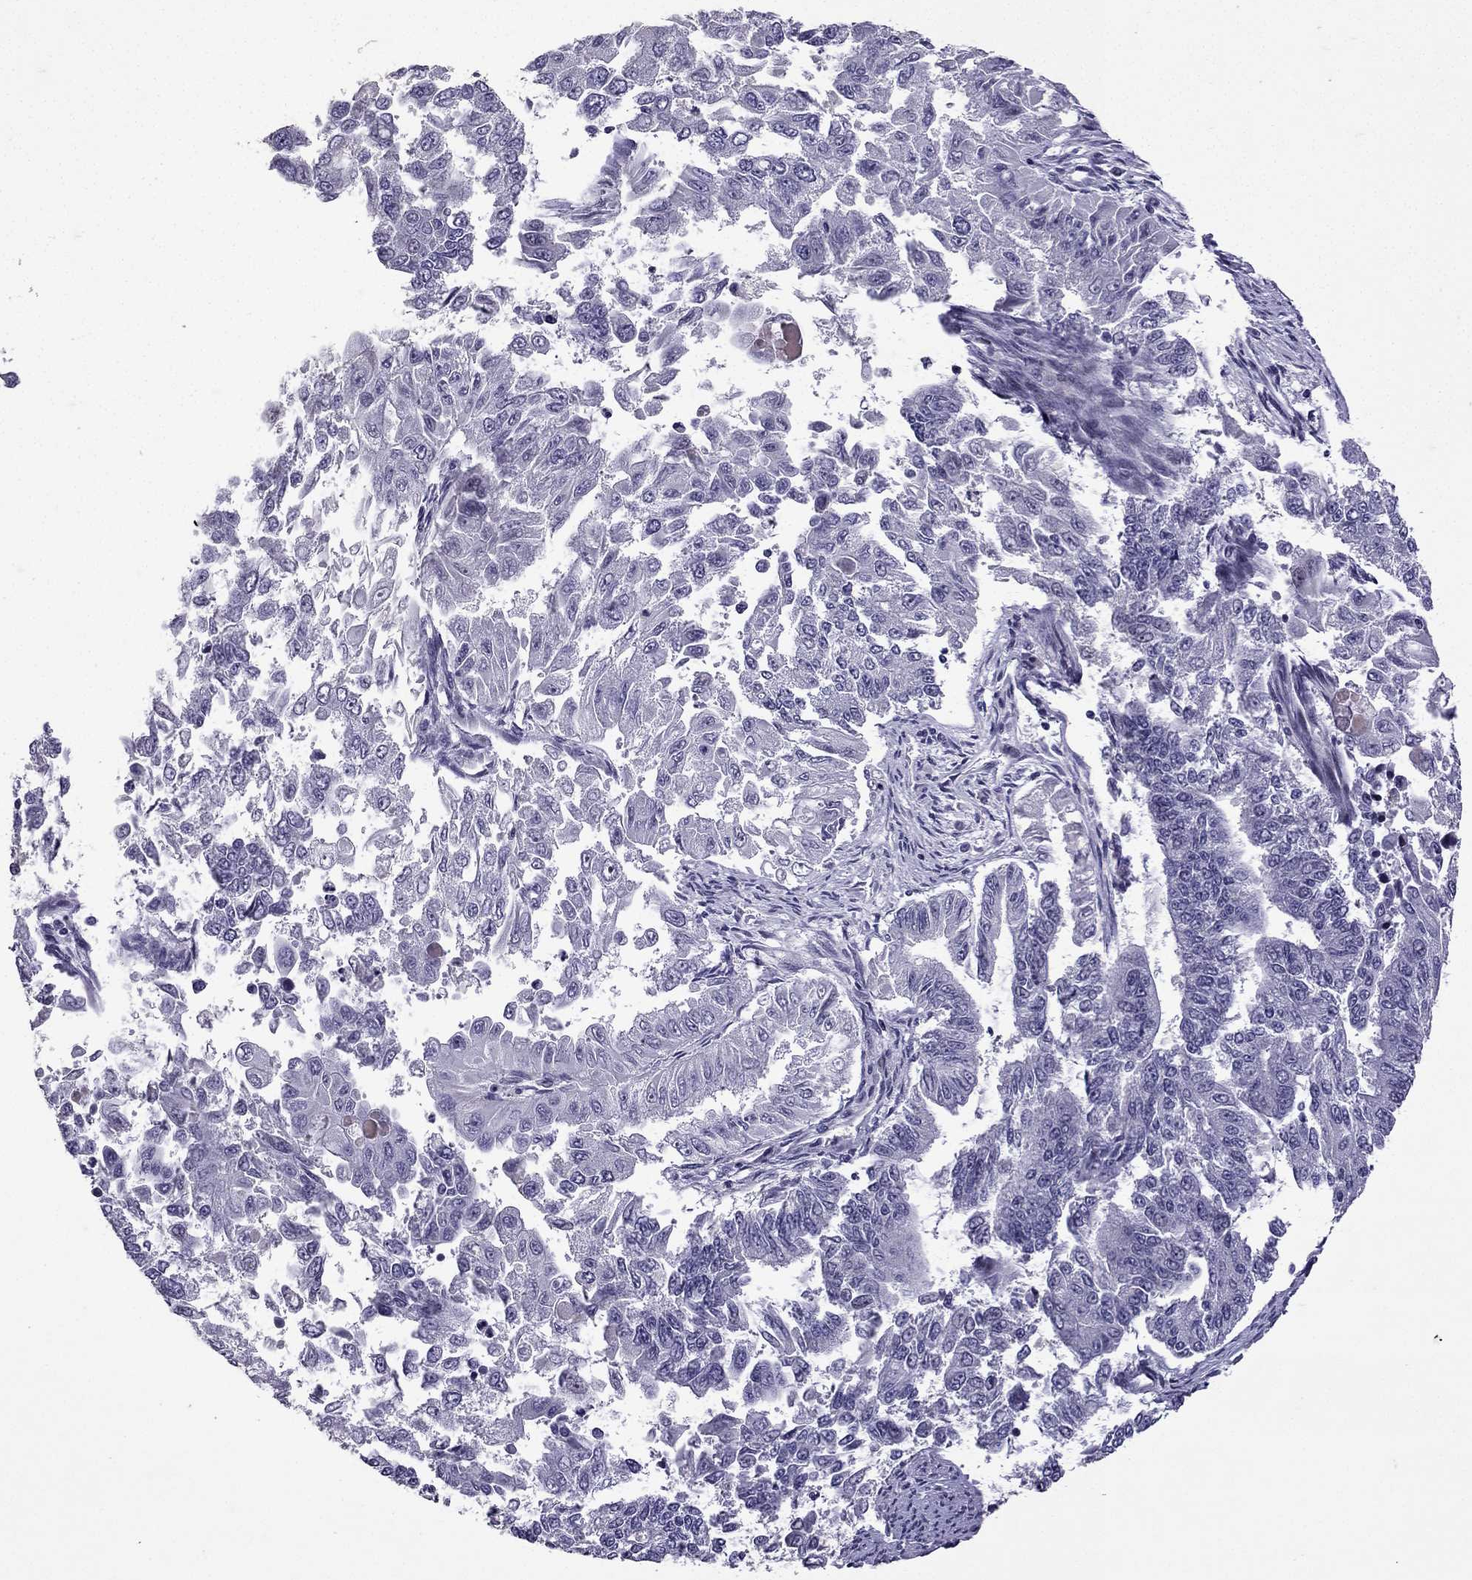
{"staining": {"intensity": "negative", "quantity": "none", "location": "none"}, "tissue": "endometrial cancer", "cell_type": "Tumor cells", "image_type": "cancer", "snomed": [{"axis": "morphology", "description": "Adenocarcinoma, NOS"}, {"axis": "topography", "description": "Uterus"}], "caption": "There is no significant expression in tumor cells of adenocarcinoma (endometrial).", "gene": "TTN", "patient": {"sex": "female", "age": 59}}